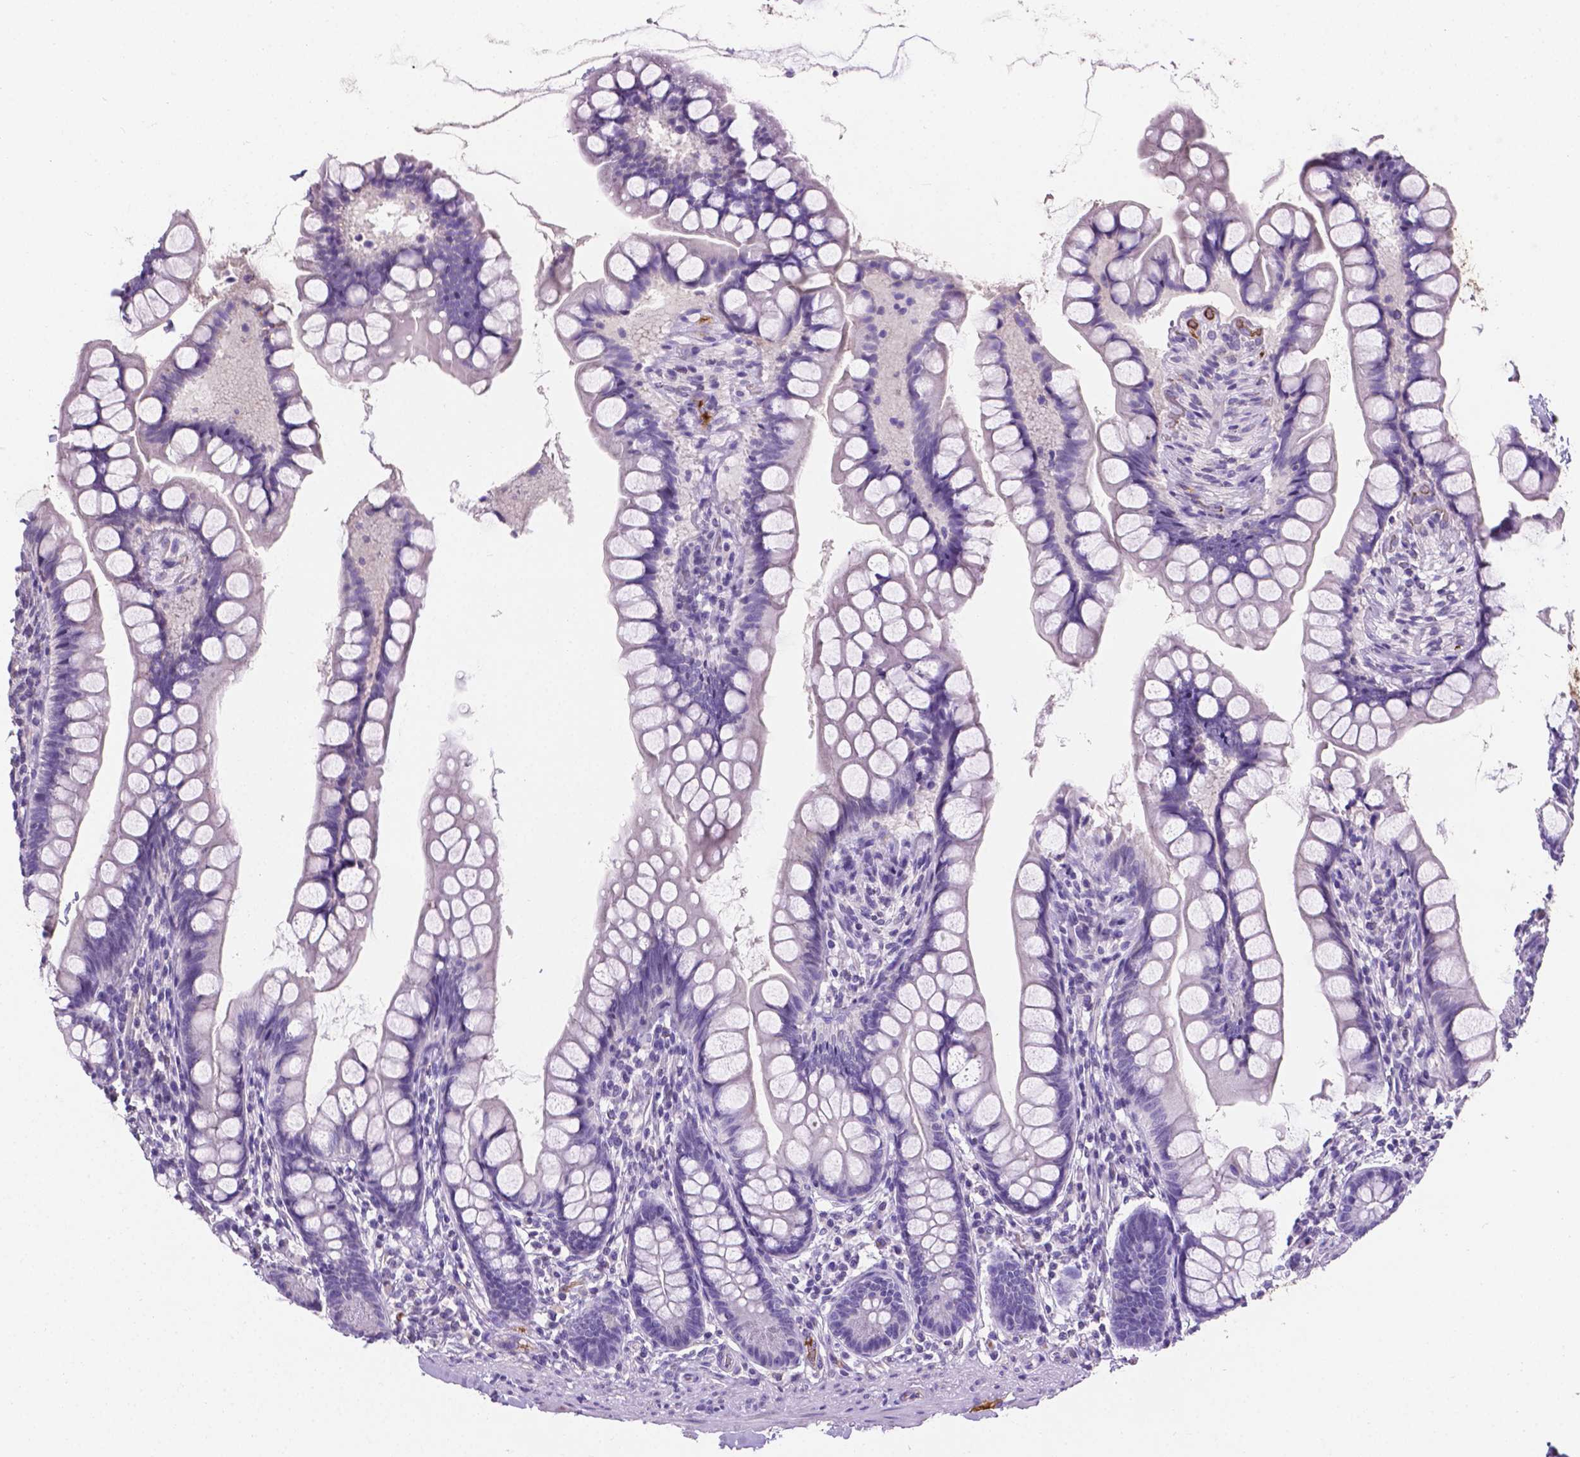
{"staining": {"intensity": "negative", "quantity": "none", "location": "none"}, "tissue": "small intestine", "cell_type": "Glandular cells", "image_type": "normal", "snomed": [{"axis": "morphology", "description": "Normal tissue, NOS"}, {"axis": "topography", "description": "Small intestine"}], "caption": "Immunohistochemistry (IHC) photomicrograph of benign small intestine stained for a protein (brown), which displays no expression in glandular cells. (DAB IHC visualized using brightfield microscopy, high magnification).", "gene": "APOE", "patient": {"sex": "male", "age": 70}}